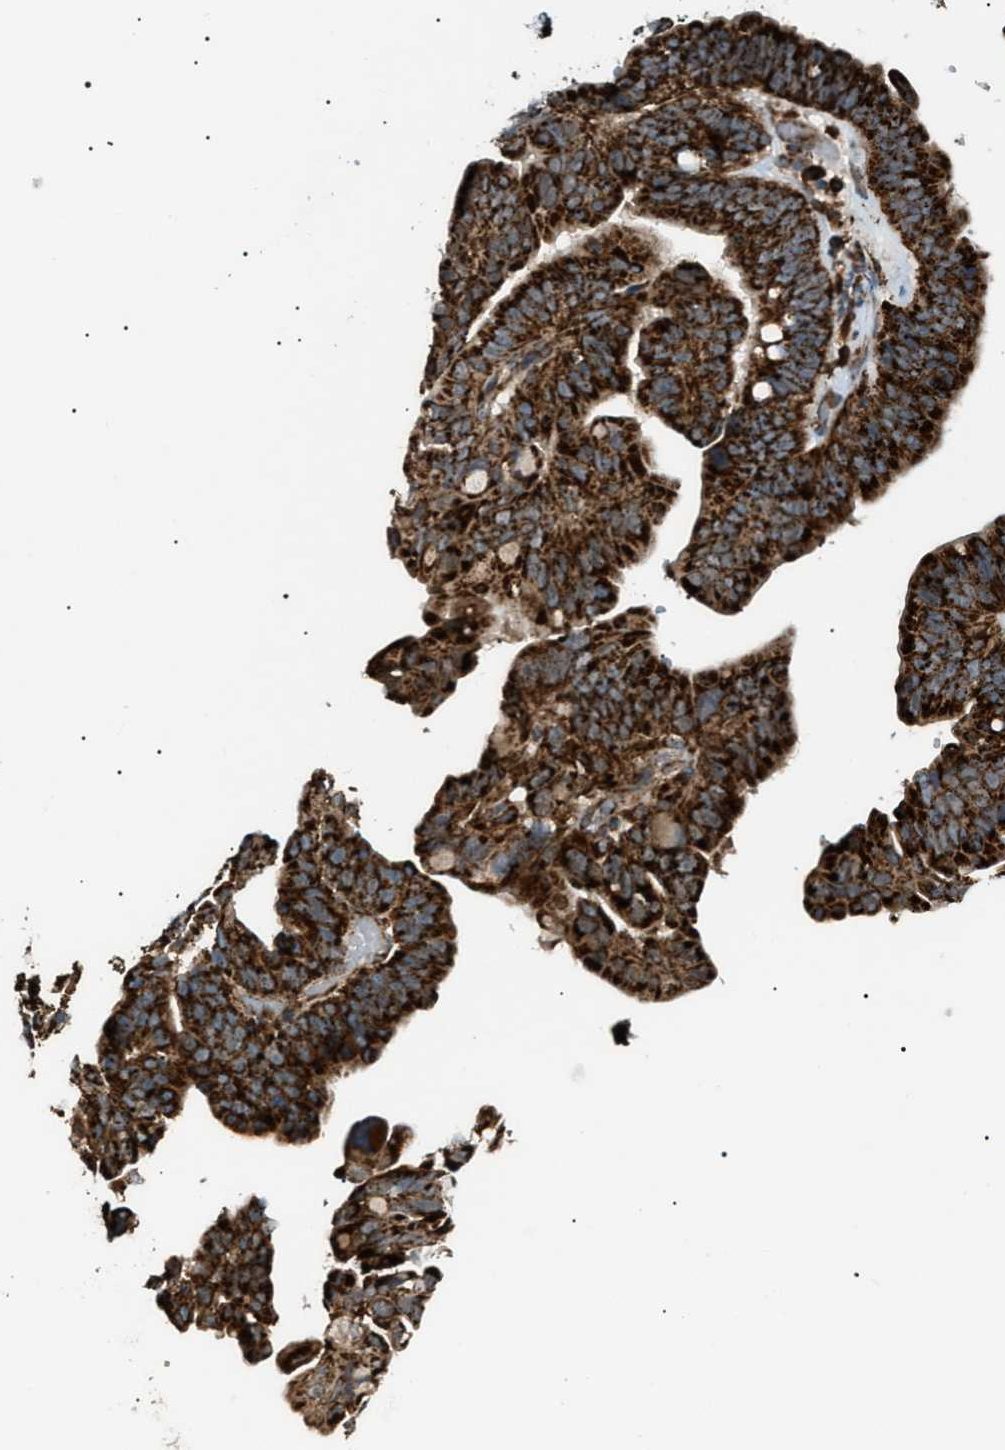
{"staining": {"intensity": "strong", "quantity": ">75%", "location": "cytoplasmic/membranous"}, "tissue": "ovarian cancer", "cell_type": "Tumor cells", "image_type": "cancer", "snomed": [{"axis": "morphology", "description": "Cystadenocarcinoma, serous, NOS"}, {"axis": "topography", "description": "Ovary"}], "caption": "Human ovarian cancer (serous cystadenocarcinoma) stained for a protein (brown) reveals strong cytoplasmic/membranous positive staining in approximately >75% of tumor cells.", "gene": "C1GALT1C1", "patient": {"sex": "female", "age": 56}}